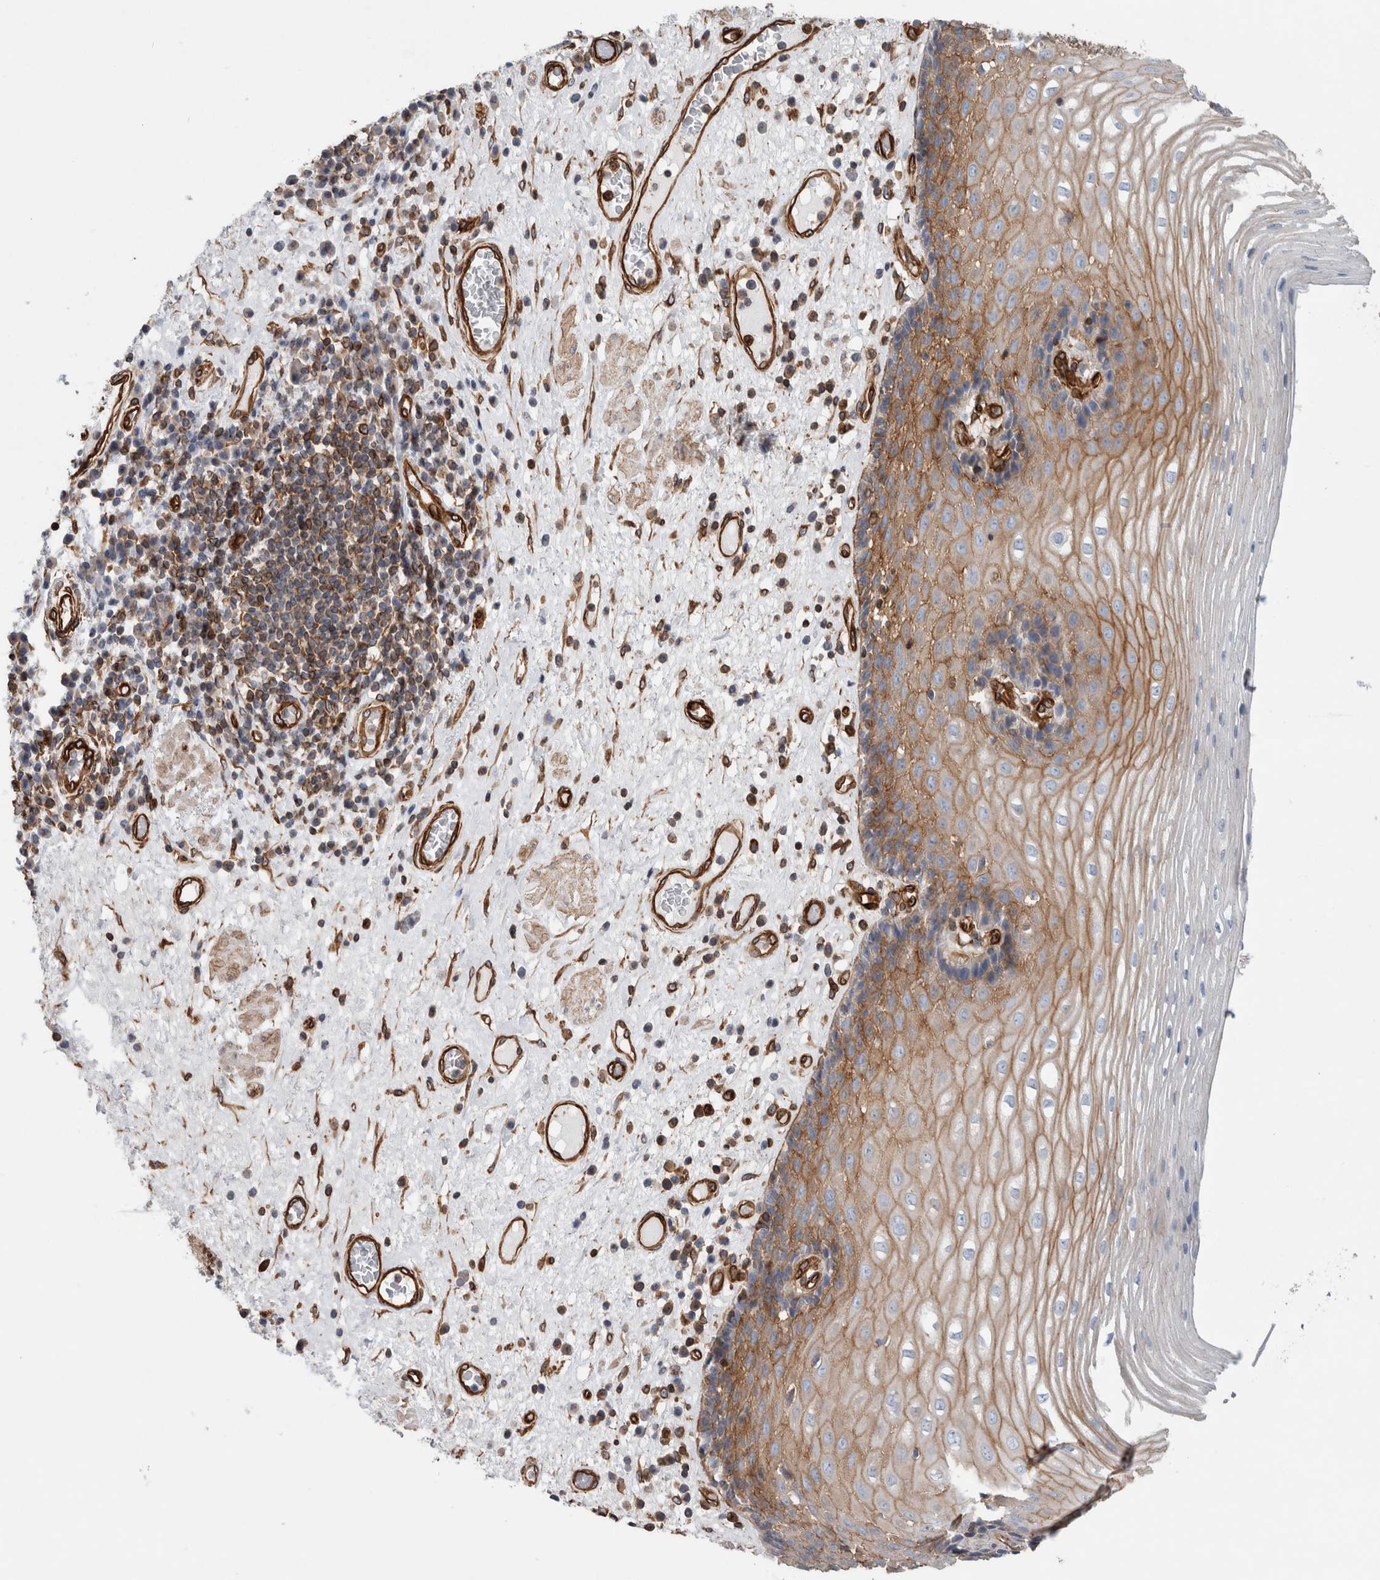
{"staining": {"intensity": "moderate", "quantity": ">75%", "location": "cytoplasmic/membranous"}, "tissue": "esophagus", "cell_type": "Squamous epithelial cells", "image_type": "normal", "snomed": [{"axis": "morphology", "description": "Normal tissue, NOS"}, {"axis": "morphology", "description": "Adenocarcinoma, NOS"}, {"axis": "topography", "description": "Esophagus"}], "caption": "Immunohistochemistry (IHC) staining of normal esophagus, which reveals medium levels of moderate cytoplasmic/membranous staining in about >75% of squamous epithelial cells indicating moderate cytoplasmic/membranous protein staining. The staining was performed using DAB (3,3'-diaminobenzidine) (brown) for protein detection and nuclei were counterstained in hematoxylin (blue).", "gene": "PLEC", "patient": {"sex": "male", "age": 62}}